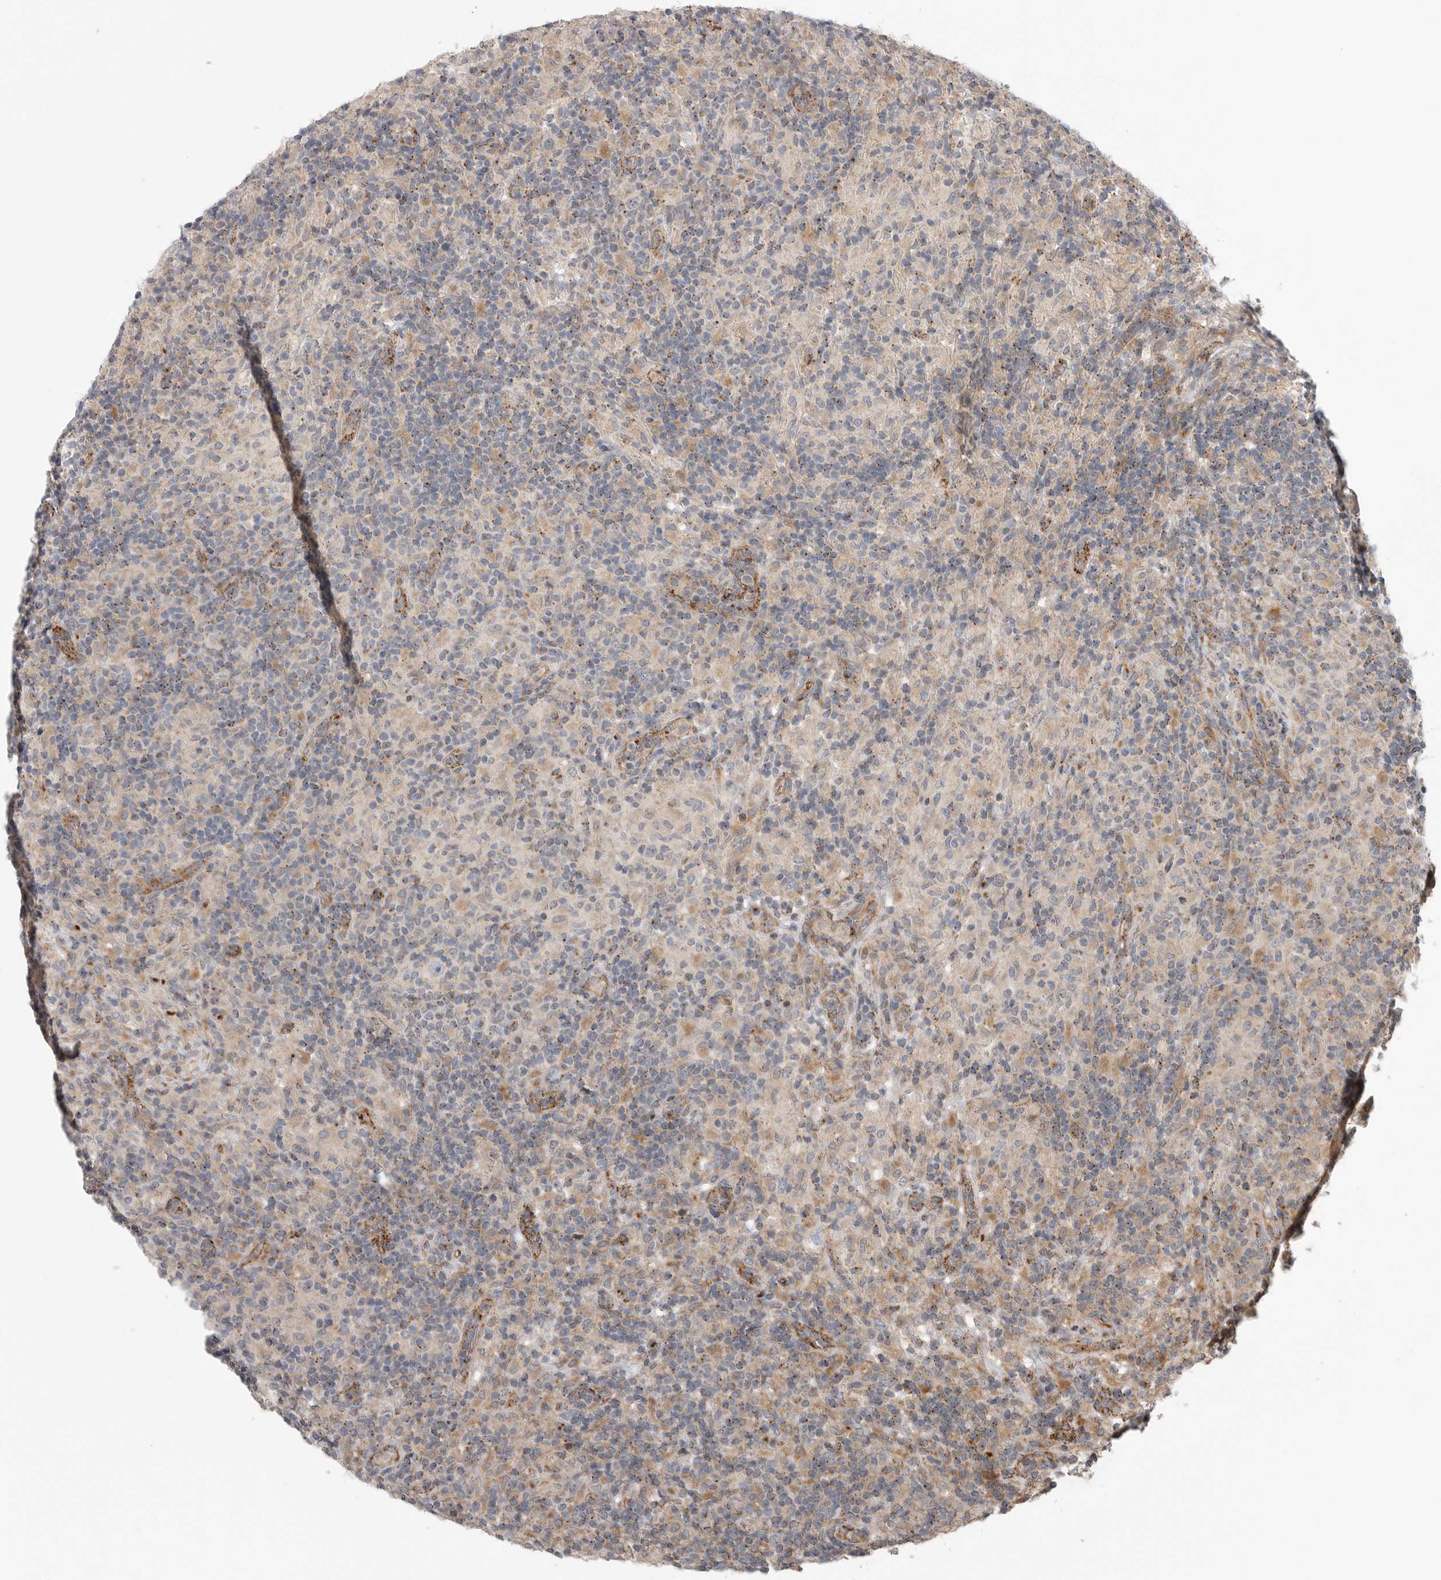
{"staining": {"intensity": "negative", "quantity": "none", "location": "none"}, "tissue": "lymphoma", "cell_type": "Tumor cells", "image_type": "cancer", "snomed": [{"axis": "morphology", "description": "Hodgkin's disease, NOS"}, {"axis": "topography", "description": "Lymph node"}], "caption": "An image of human Hodgkin's disease is negative for staining in tumor cells.", "gene": "GALNS", "patient": {"sex": "male", "age": 70}}